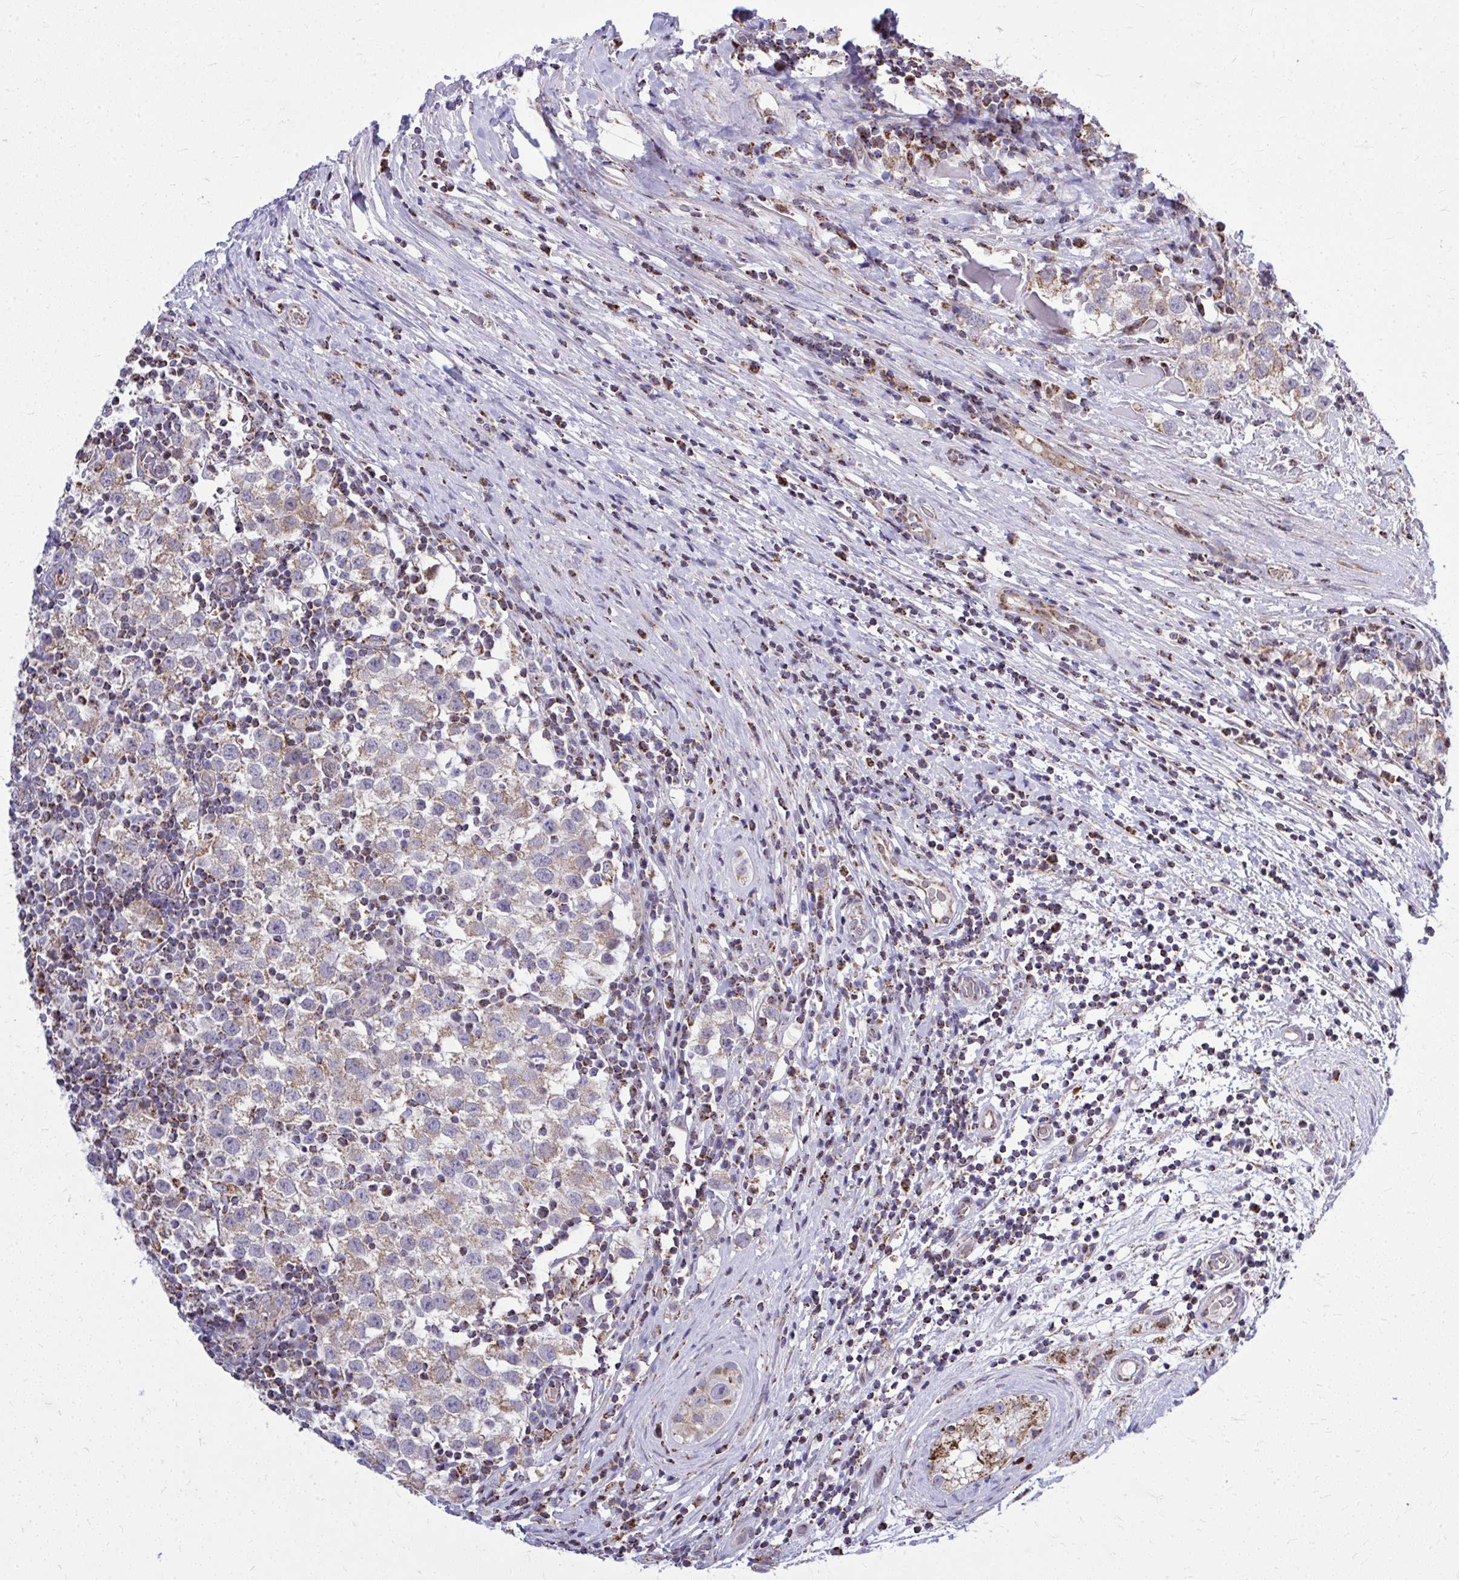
{"staining": {"intensity": "moderate", "quantity": "25%-75%", "location": "cytoplasmic/membranous"}, "tissue": "testis cancer", "cell_type": "Tumor cells", "image_type": "cancer", "snomed": [{"axis": "morphology", "description": "Seminoma, NOS"}, {"axis": "topography", "description": "Testis"}], "caption": "IHC (DAB) staining of testis cancer (seminoma) reveals moderate cytoplasmic/membranous protein positivity in about 25%-75% of tumor cells.", "gene": "ZNF362", "patient": {"sex": "male", "age": 34}}